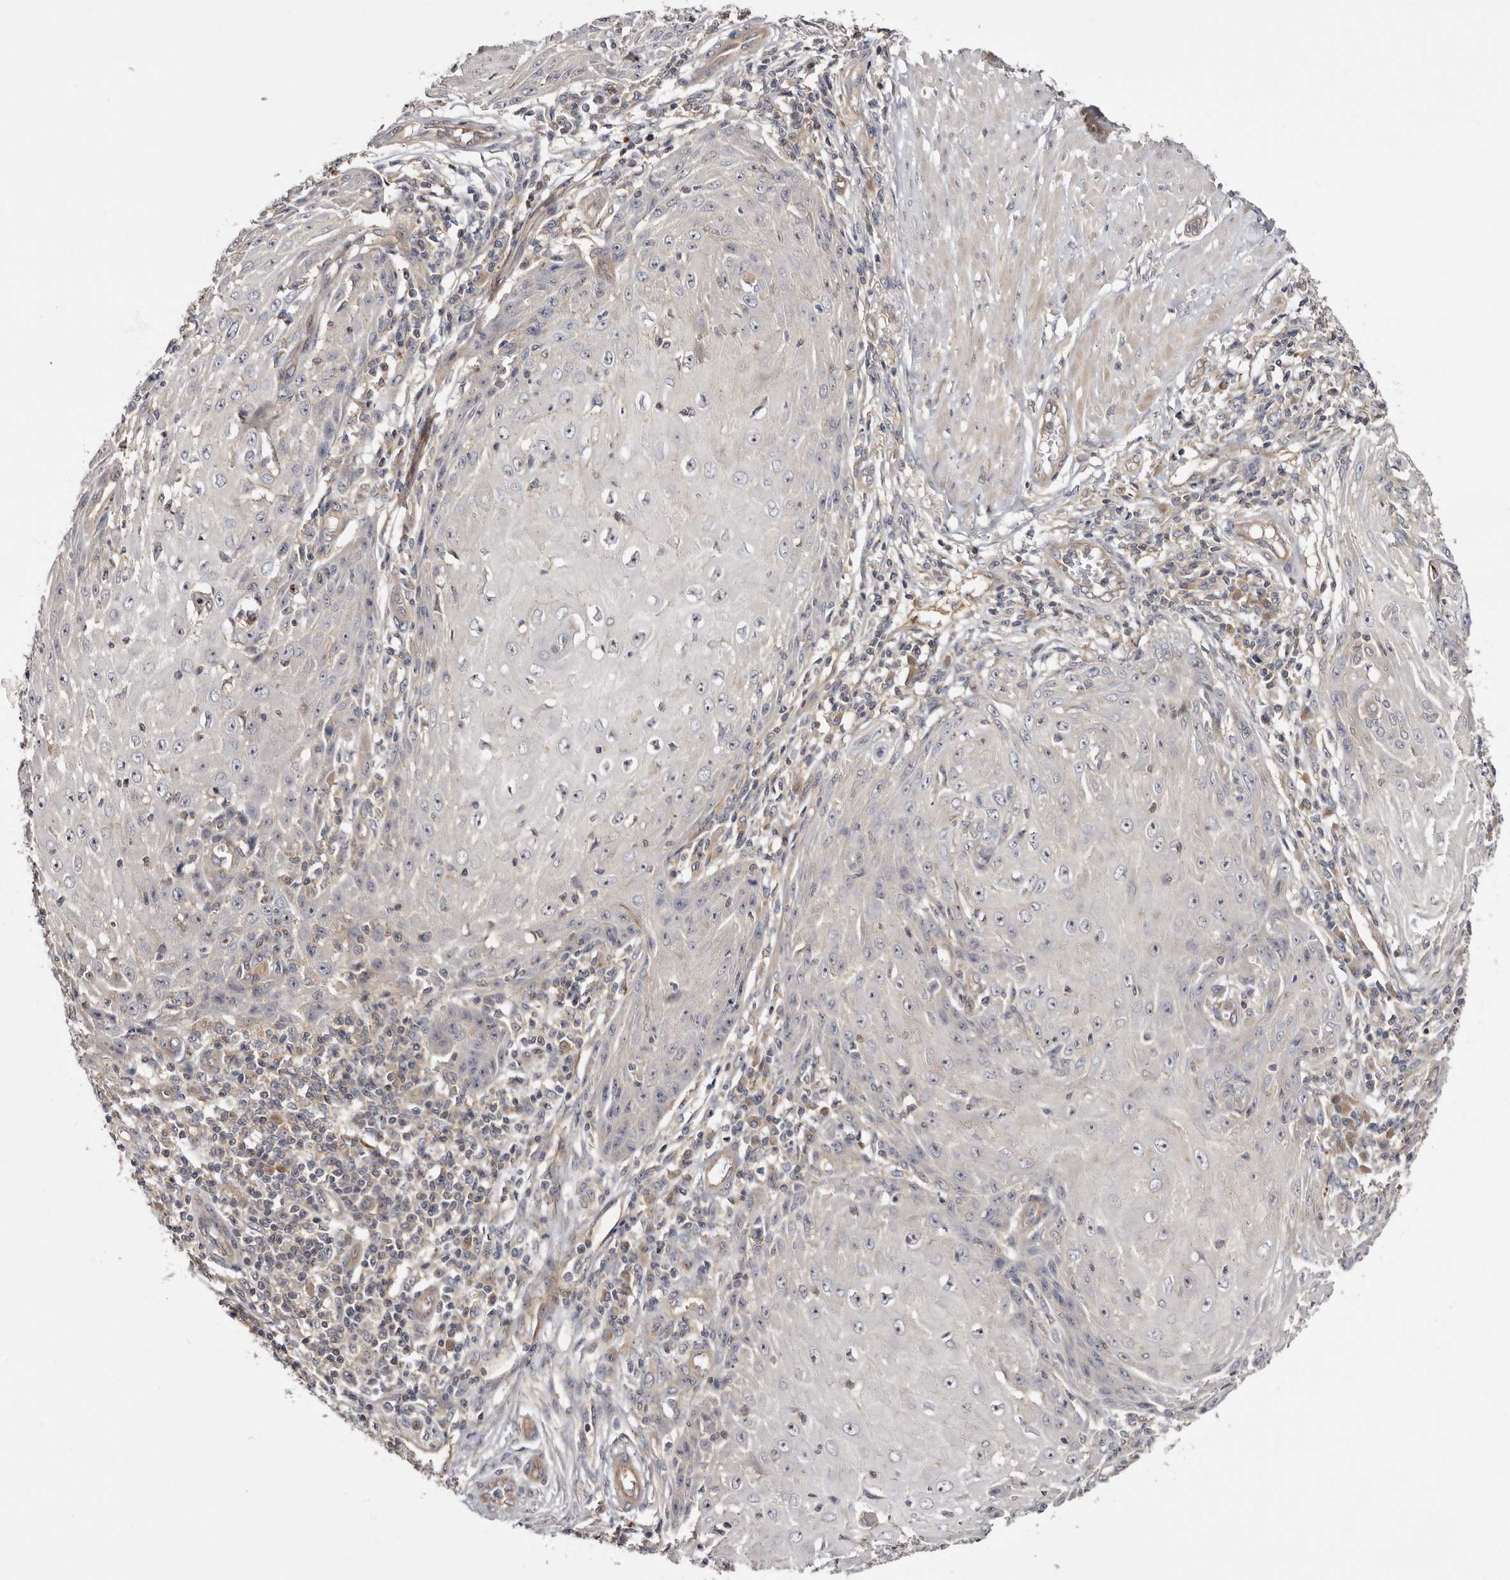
{"staining": {"intensity": "negative", "quantity": "none", "location": "none"}, "tissue": "skin cancer", "cell_type": "Tumor cells", "image_type": "cancer", "snomed": [{"axis": "morphology", "description": "Squamous cell carcinoma, NOS"}, {"axis": "topography", "description": "Skin"}], "caption": "The micrograph shows no staining of tumor cells in skin squamous cell carcinoma.", "gene": "PANK4", "patient": {"sex": "female", "age": 73}}